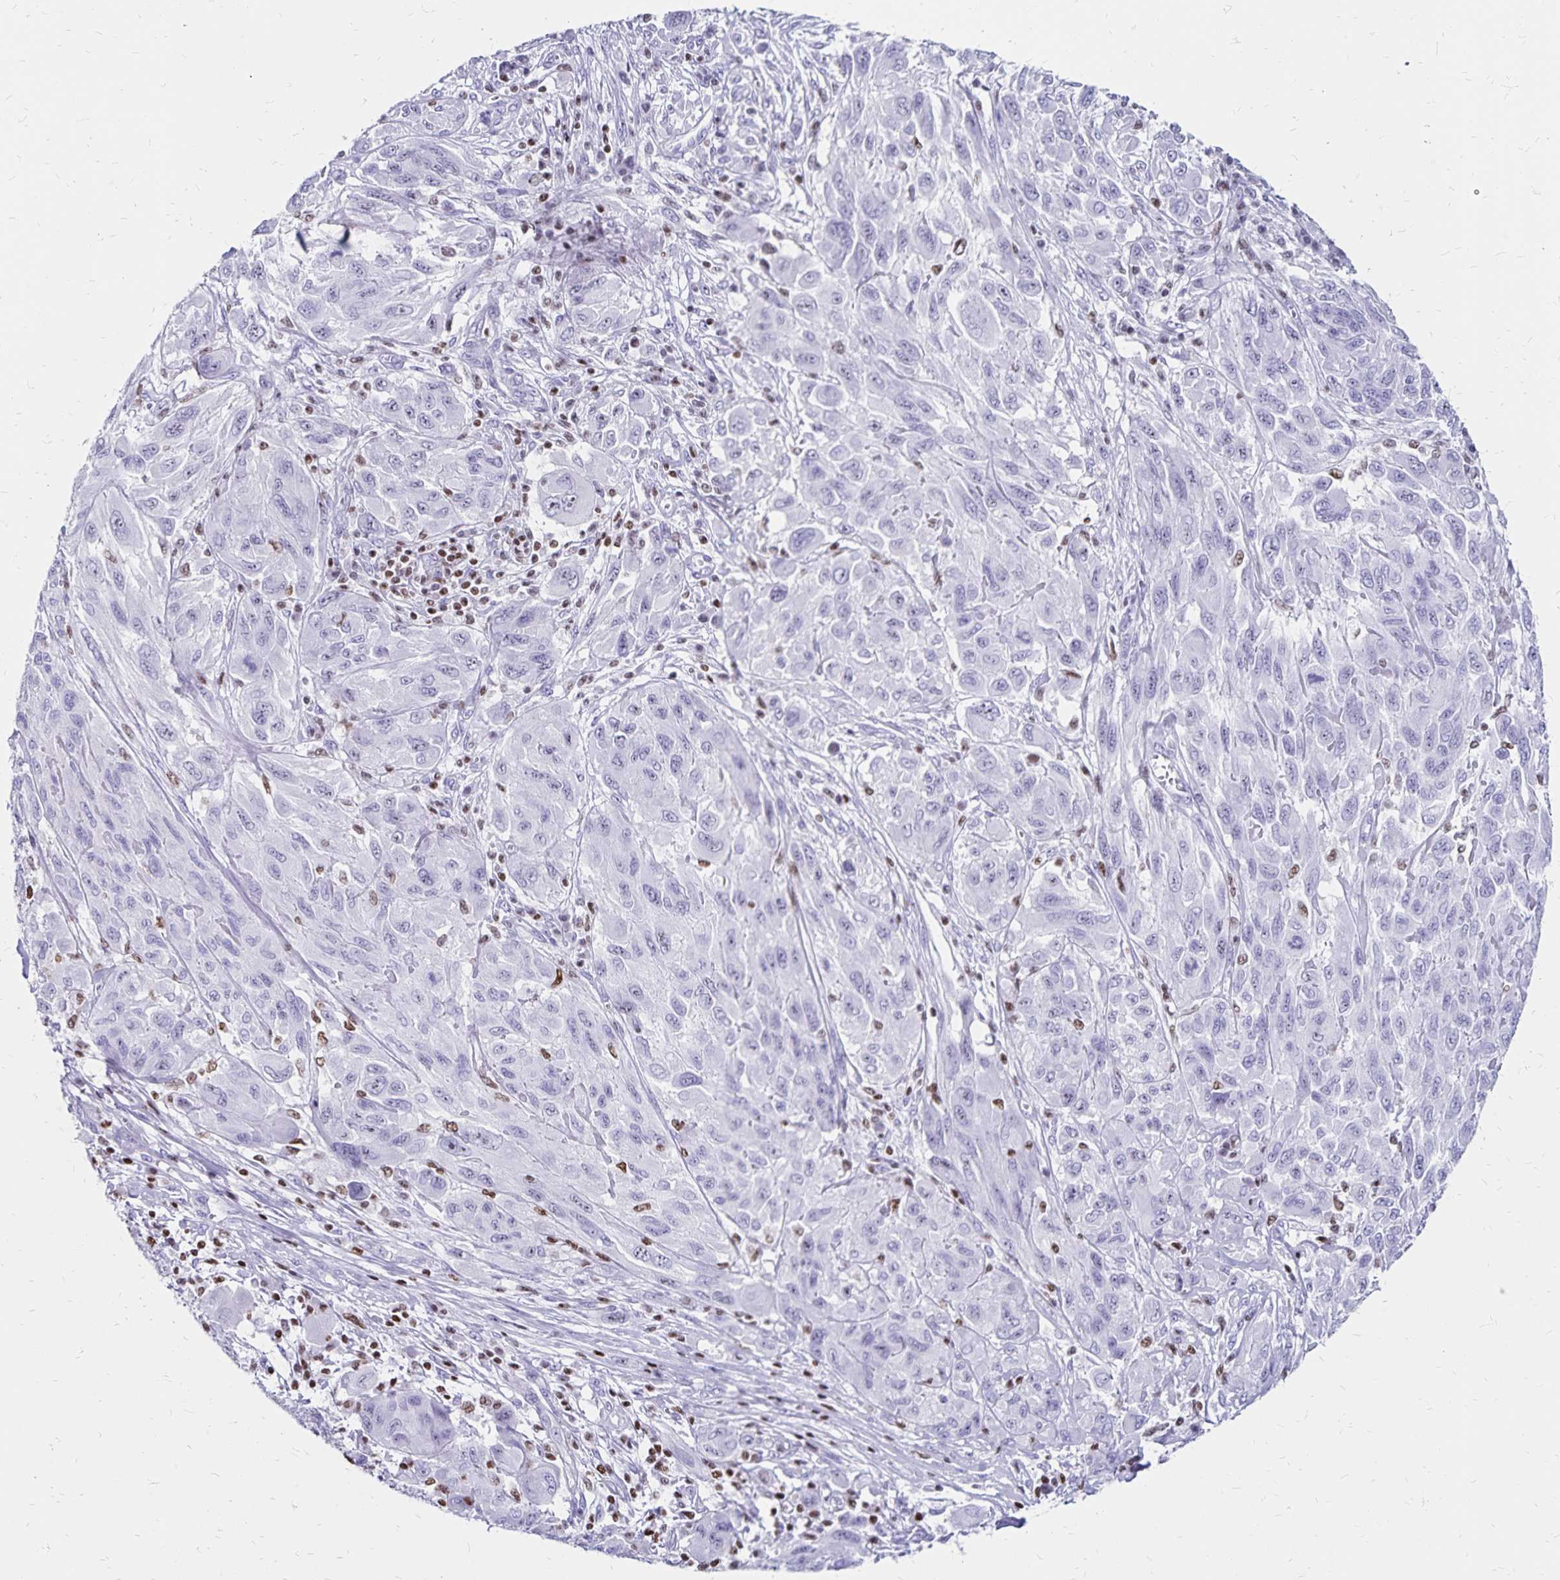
{"staining": {"intensity": "negative", "quantity": "none", "location": "none"}, "tissue": "melanoma", "cell_type": "Tumor cells", "image_type": "cancer", "snomed": [{"axis": "morphology", "description": "Malignant melanoma, NOS"}, {"axis": "topography", "description": "Skin"}], "caption": "This is an IHC image of human melanoma. There is no positivity in tumor cells.", "gene": "IKZF1", "patient": {"sex": "female", "age": 91}}